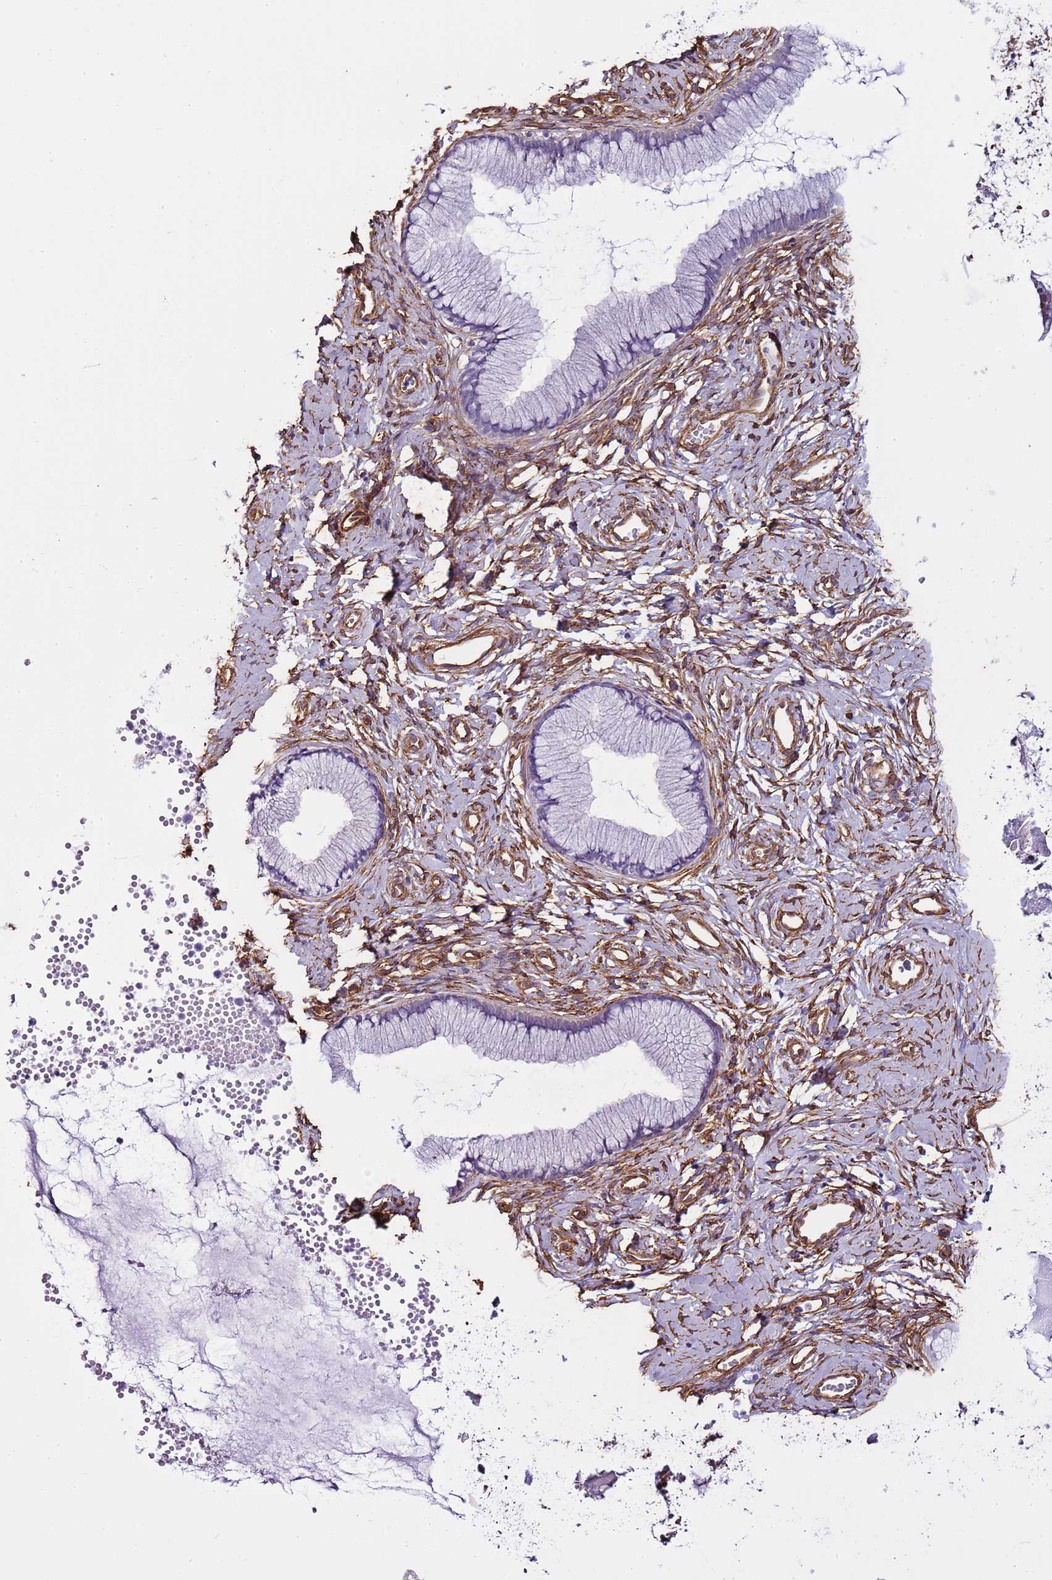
{"staining": {"intensity": "negative", "quantity": "none", "location": "none"}, "tissue": "cervix", "cell_type": "Glandular cells", "image_type": "normal", "snomed": [{"axis": "morphology", "description": "Normal tissue, NOS"}, {"axis": "topography", "description": "Cervix"}], "caption": "Immunohistochemical staining of benign cervix displays no significant positivity in glandular cells.", "gene": "CTDSPL", "patient": {"sex": "female", "age": 40}}